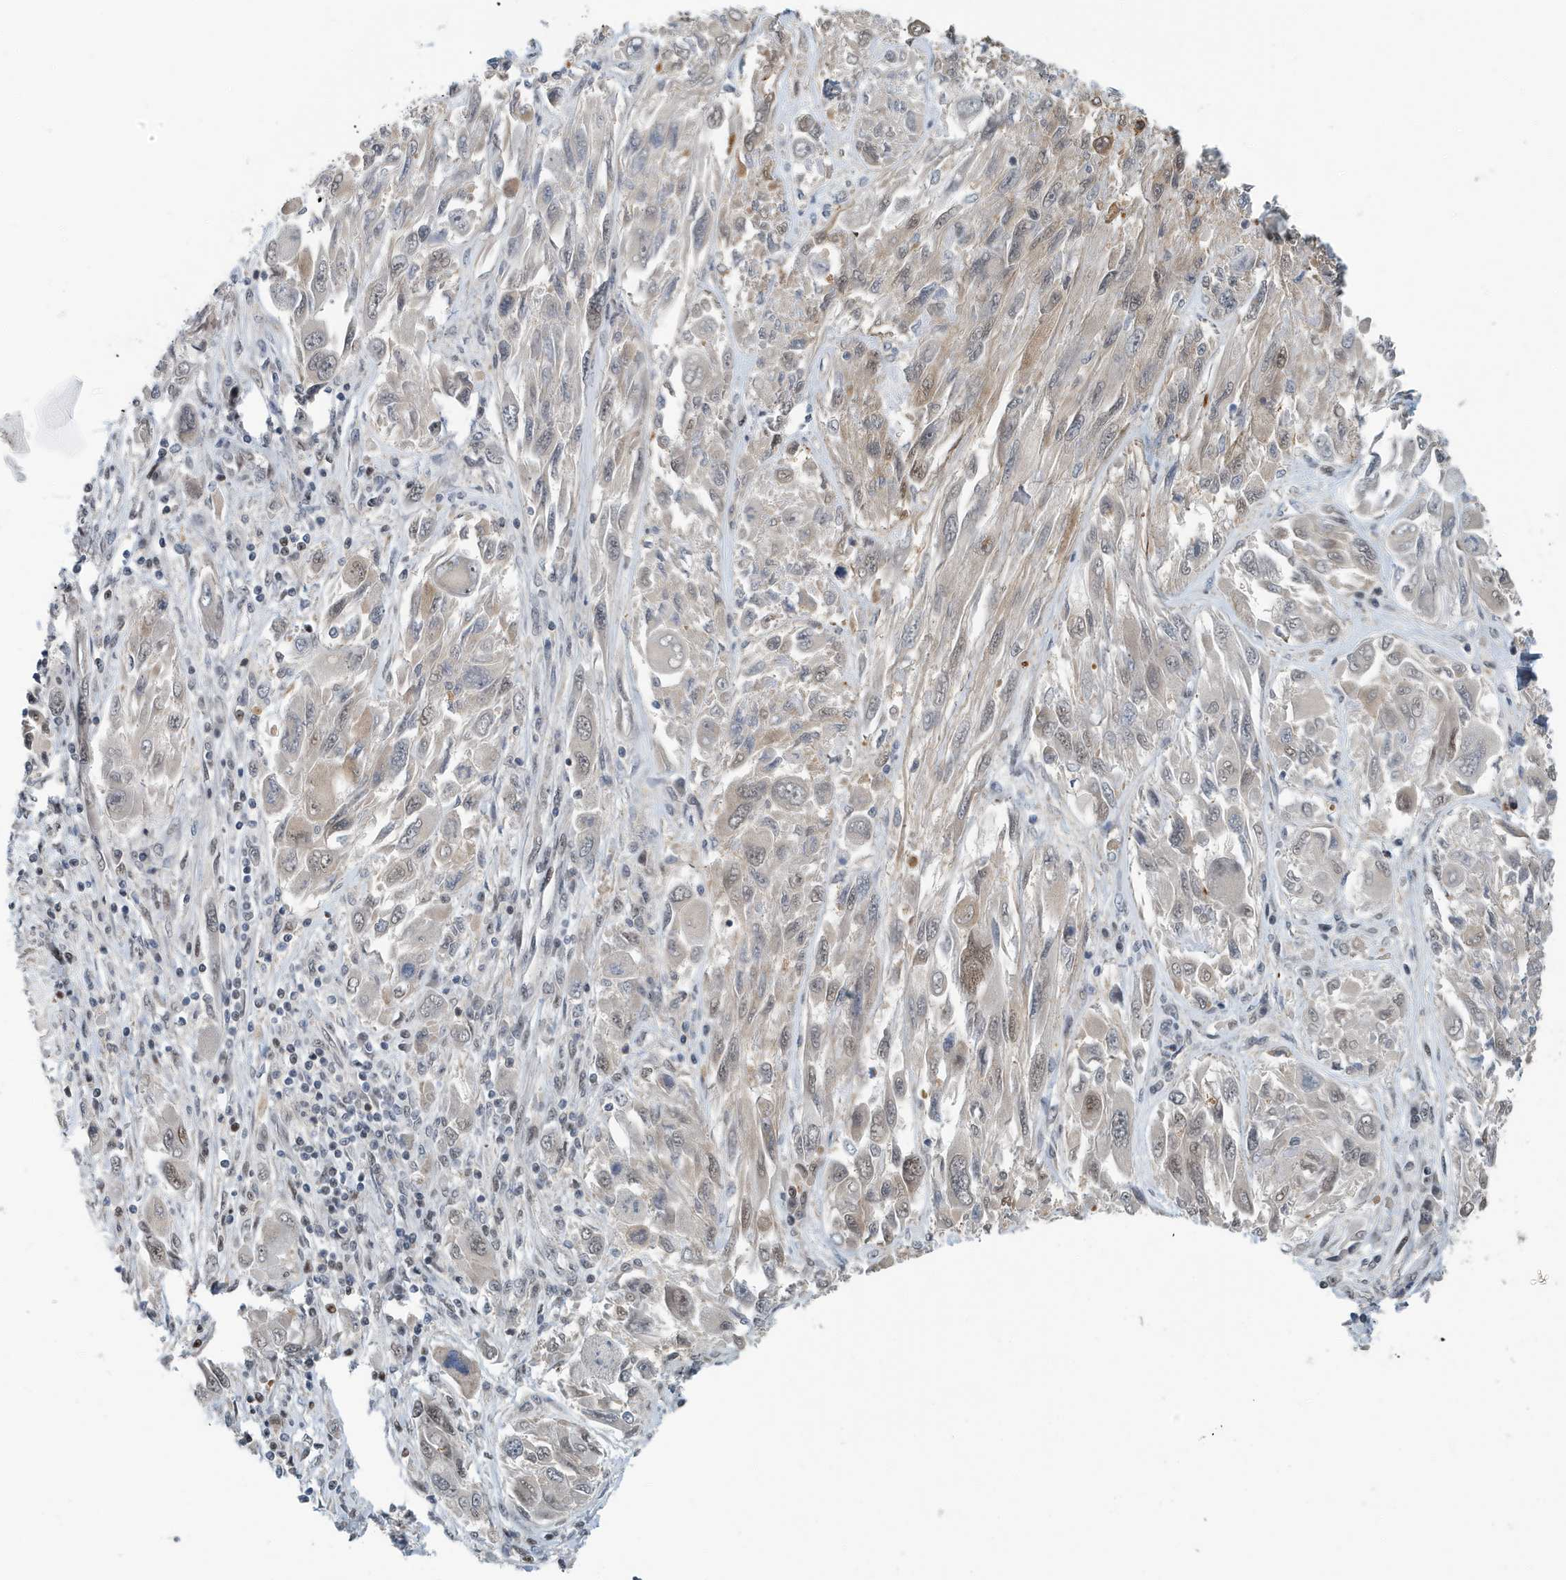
{"staining": {"intensity": "weak", "quantity": ">75%", "location": "cytoplasmic/membranous,nuclear"}, "tissue": "melanoma", "cell_type": "Tumor cells", "image_type": "cancer", "snomed": [{"axis": "morphology", "description": "Malignant melanoma, NOS"}, {"axis": "topography", "description": "Skin"}], "caption": "Malignant melanoma stained for a protein (brown) exhibits weak cytoplasmic/membranous and nuclear positive staining in approximately >75% of tumor cells.", "gene": "KIF15", "patient": {"sex": "female", "age": 91}}